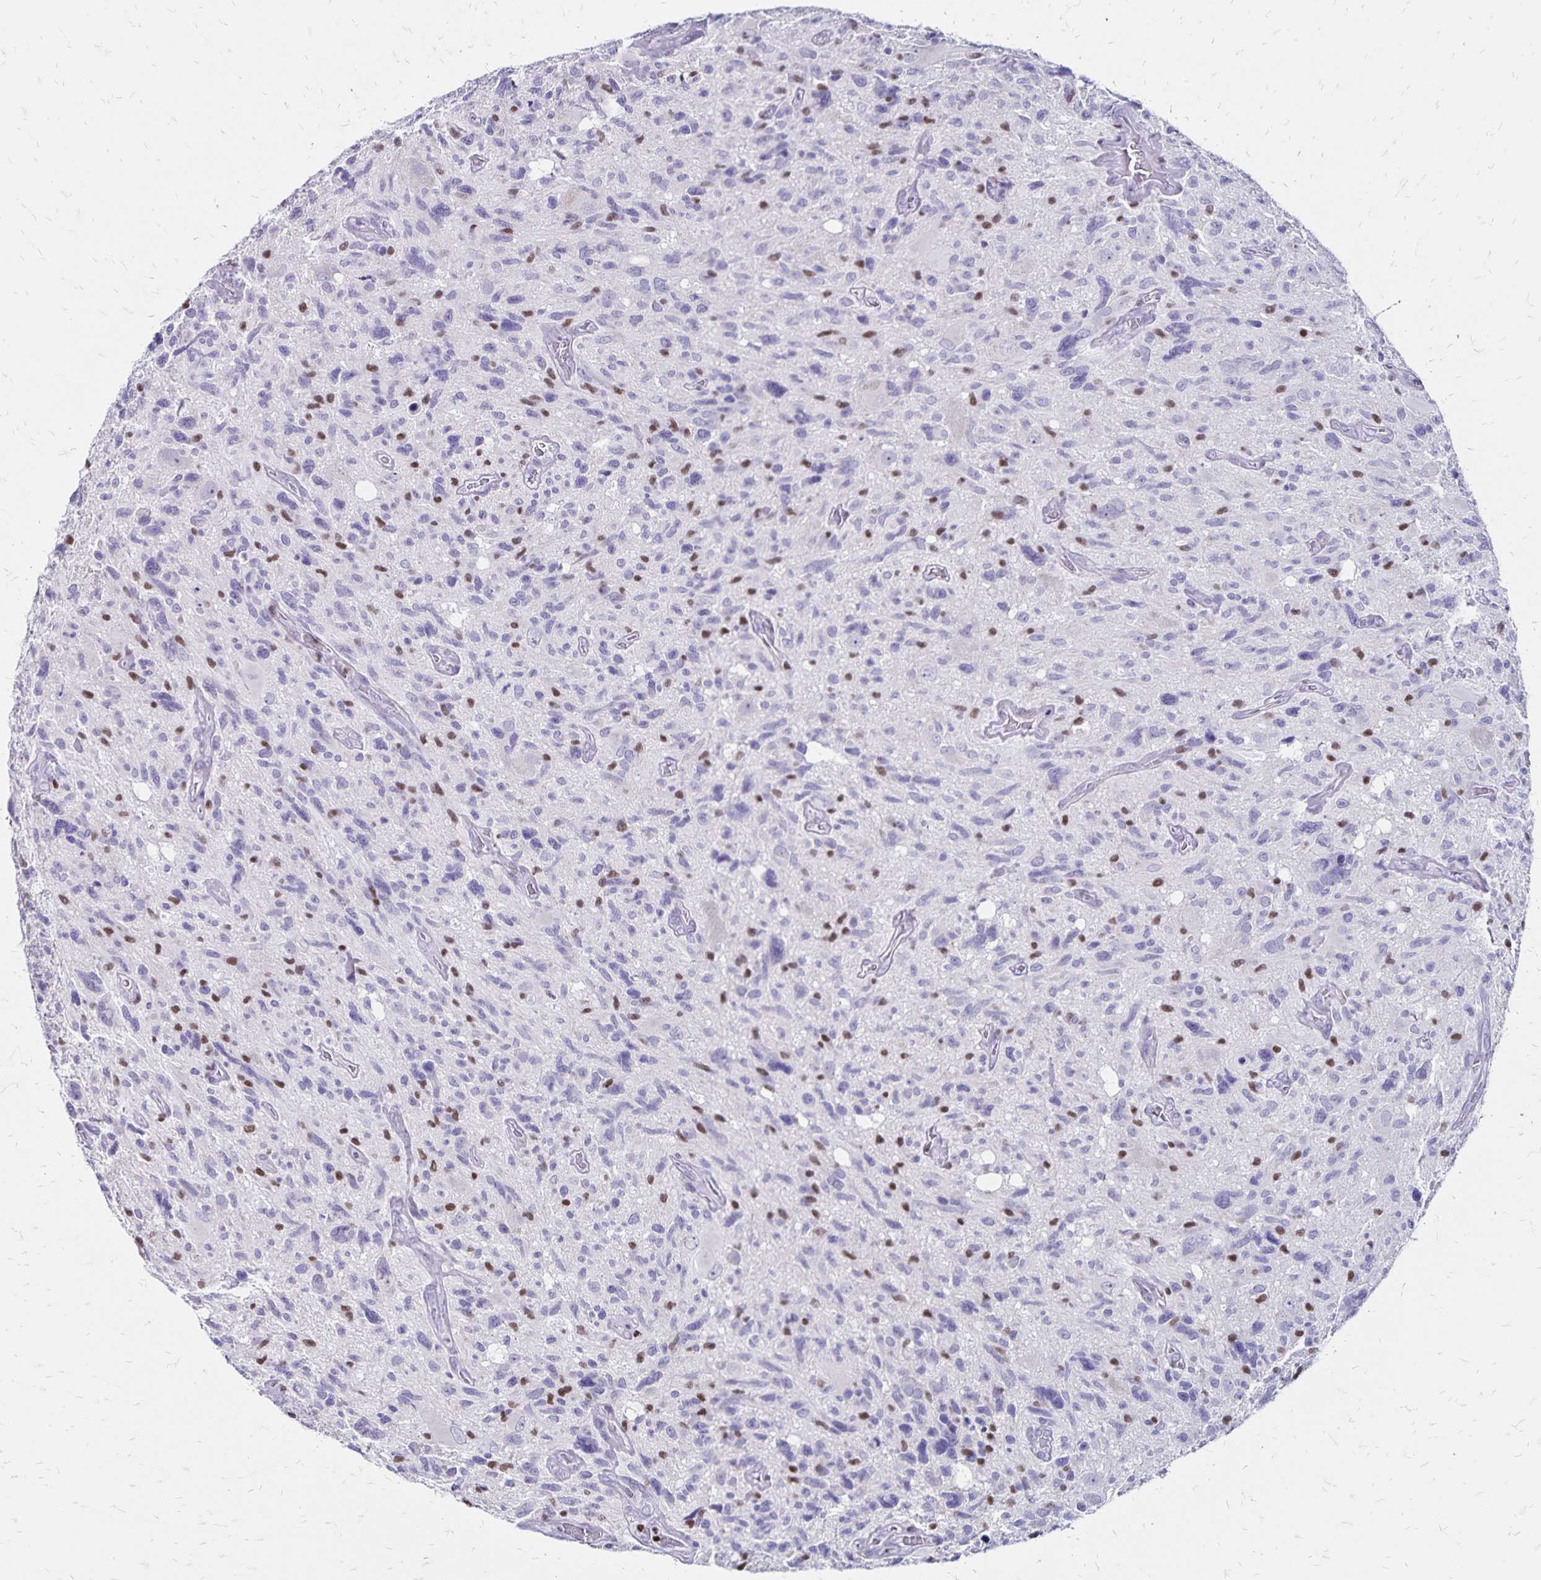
{"staining": {"intensity": "negative", "quantity": "none", "location": "none"}, "tissue": "glioma", "cell_type": "Tumor cells", "image_type": "cancer", "snomed": [{"axis": "morphology", "description": "Glioma, malignant, High grade"}, {"axis": "topography", "description": "Brain"}], "caption": "High power microscopy photomicrograph of an IHC micrograph of malignant high-grade glioma, revealing no significant expression in tumor cells. (DAB (3,3'-diaminobenzidine) immunohistochemistry (IHC) visualized using brightfield microscopy, high magnification).", "gene": "IKZF1", "patient": {"sex": "male", "age": 49}}